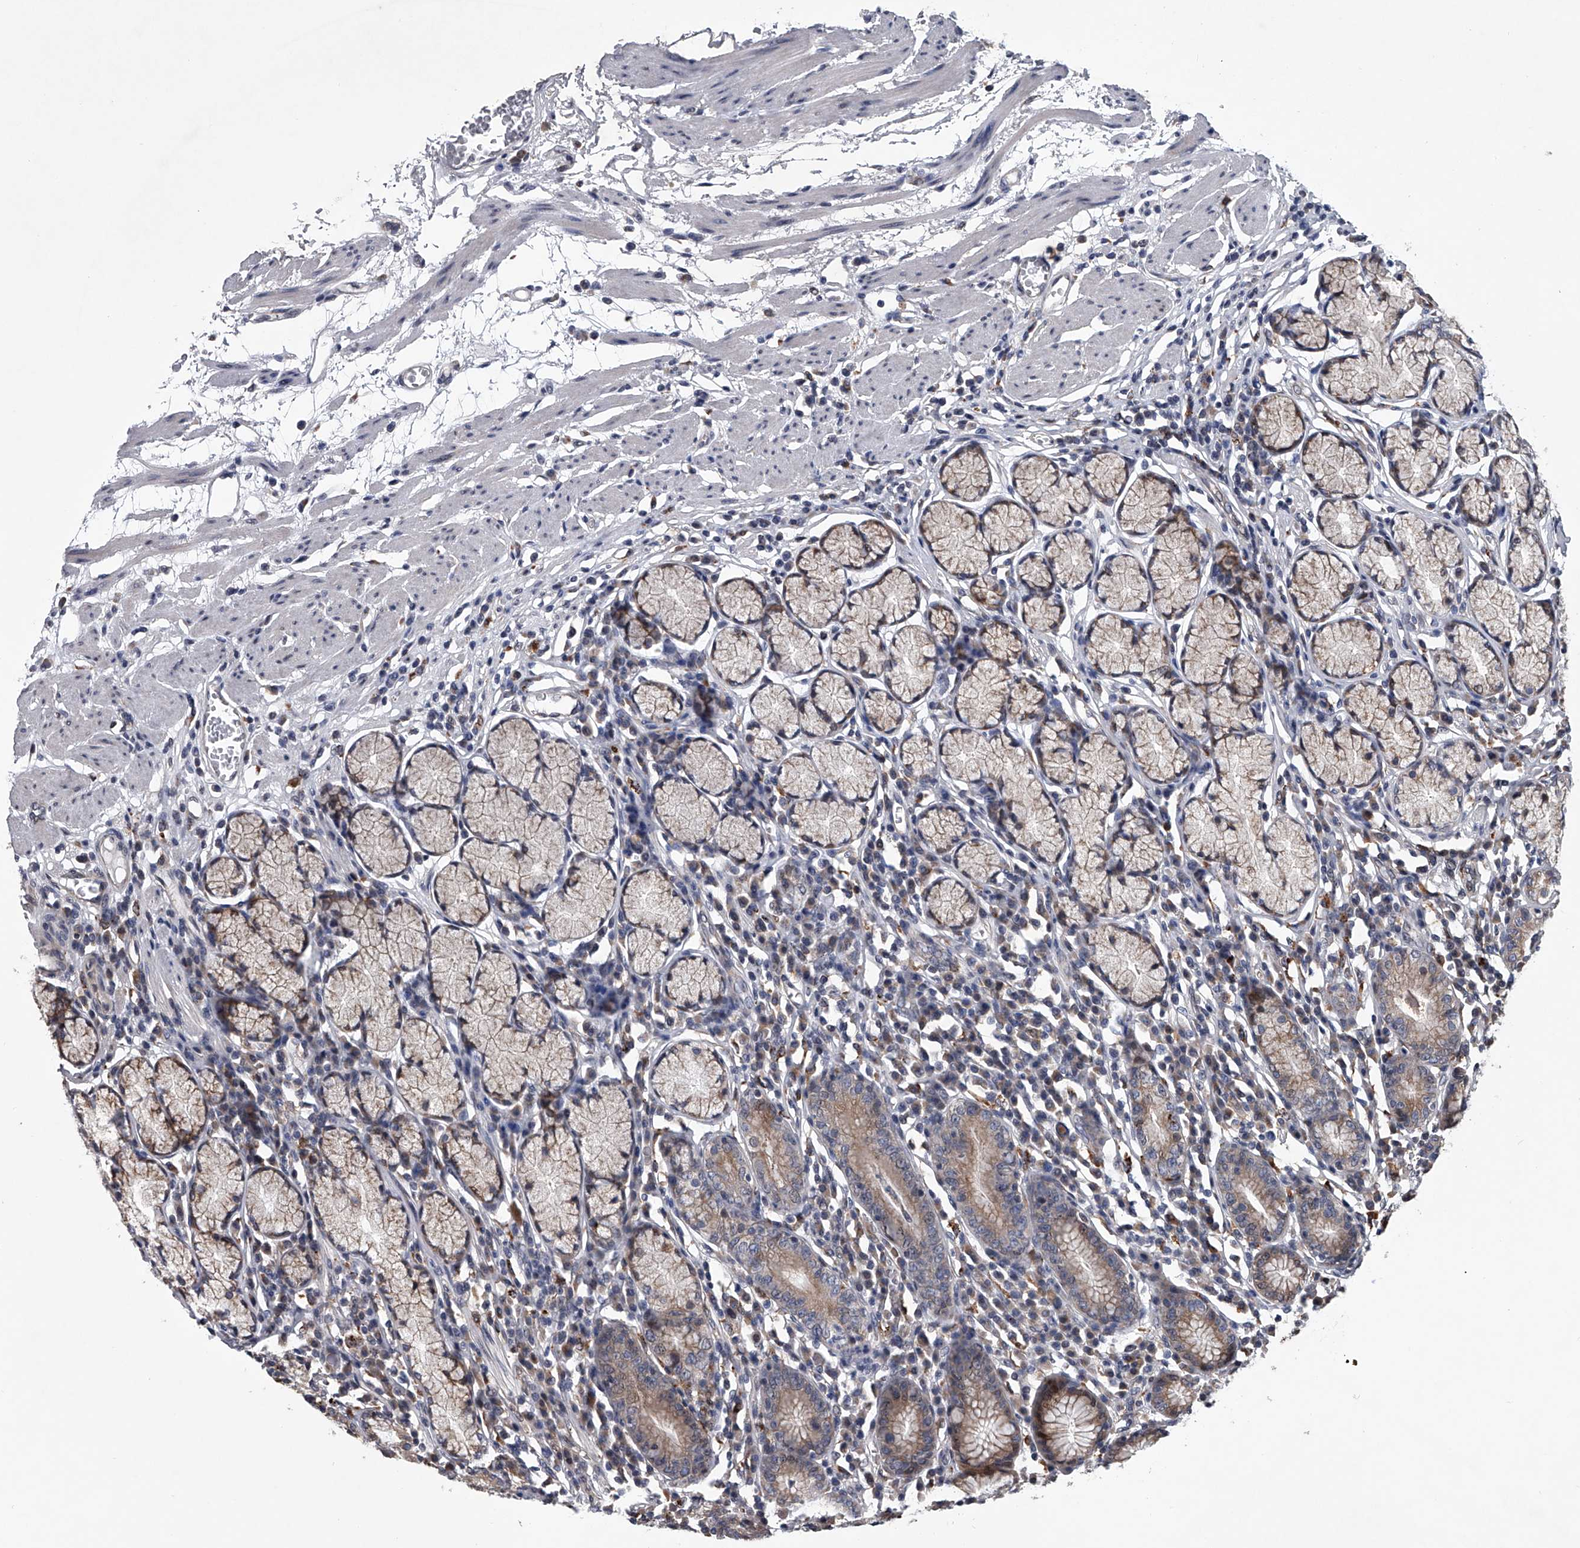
{"staining": {"intensity": "moderate", "quantity": ">75%", "location": "cytoplasmic/membranous"}, "tissue": "stomach", "cell_type": "Glandular cells", "image_type": "normal", "snomed": [{"axis": "morphology", "description": "Normal tissue, NOS"}, {"axis": "topography", "description": "Stomach"}], "caption": "Immunohistochemistry (IHC) photomicrograph of unremarkable stomach: human stomach stained using immunohistochemistry (IHC) displays medium levels of moderate protein expression localized specifically in the cytoplasmic/membranous of glandular cells, appearing as a cytoplasmic/membranous brown color.", "gene": "TRIM8", "patient": {"sex": "male", "age": 55}}